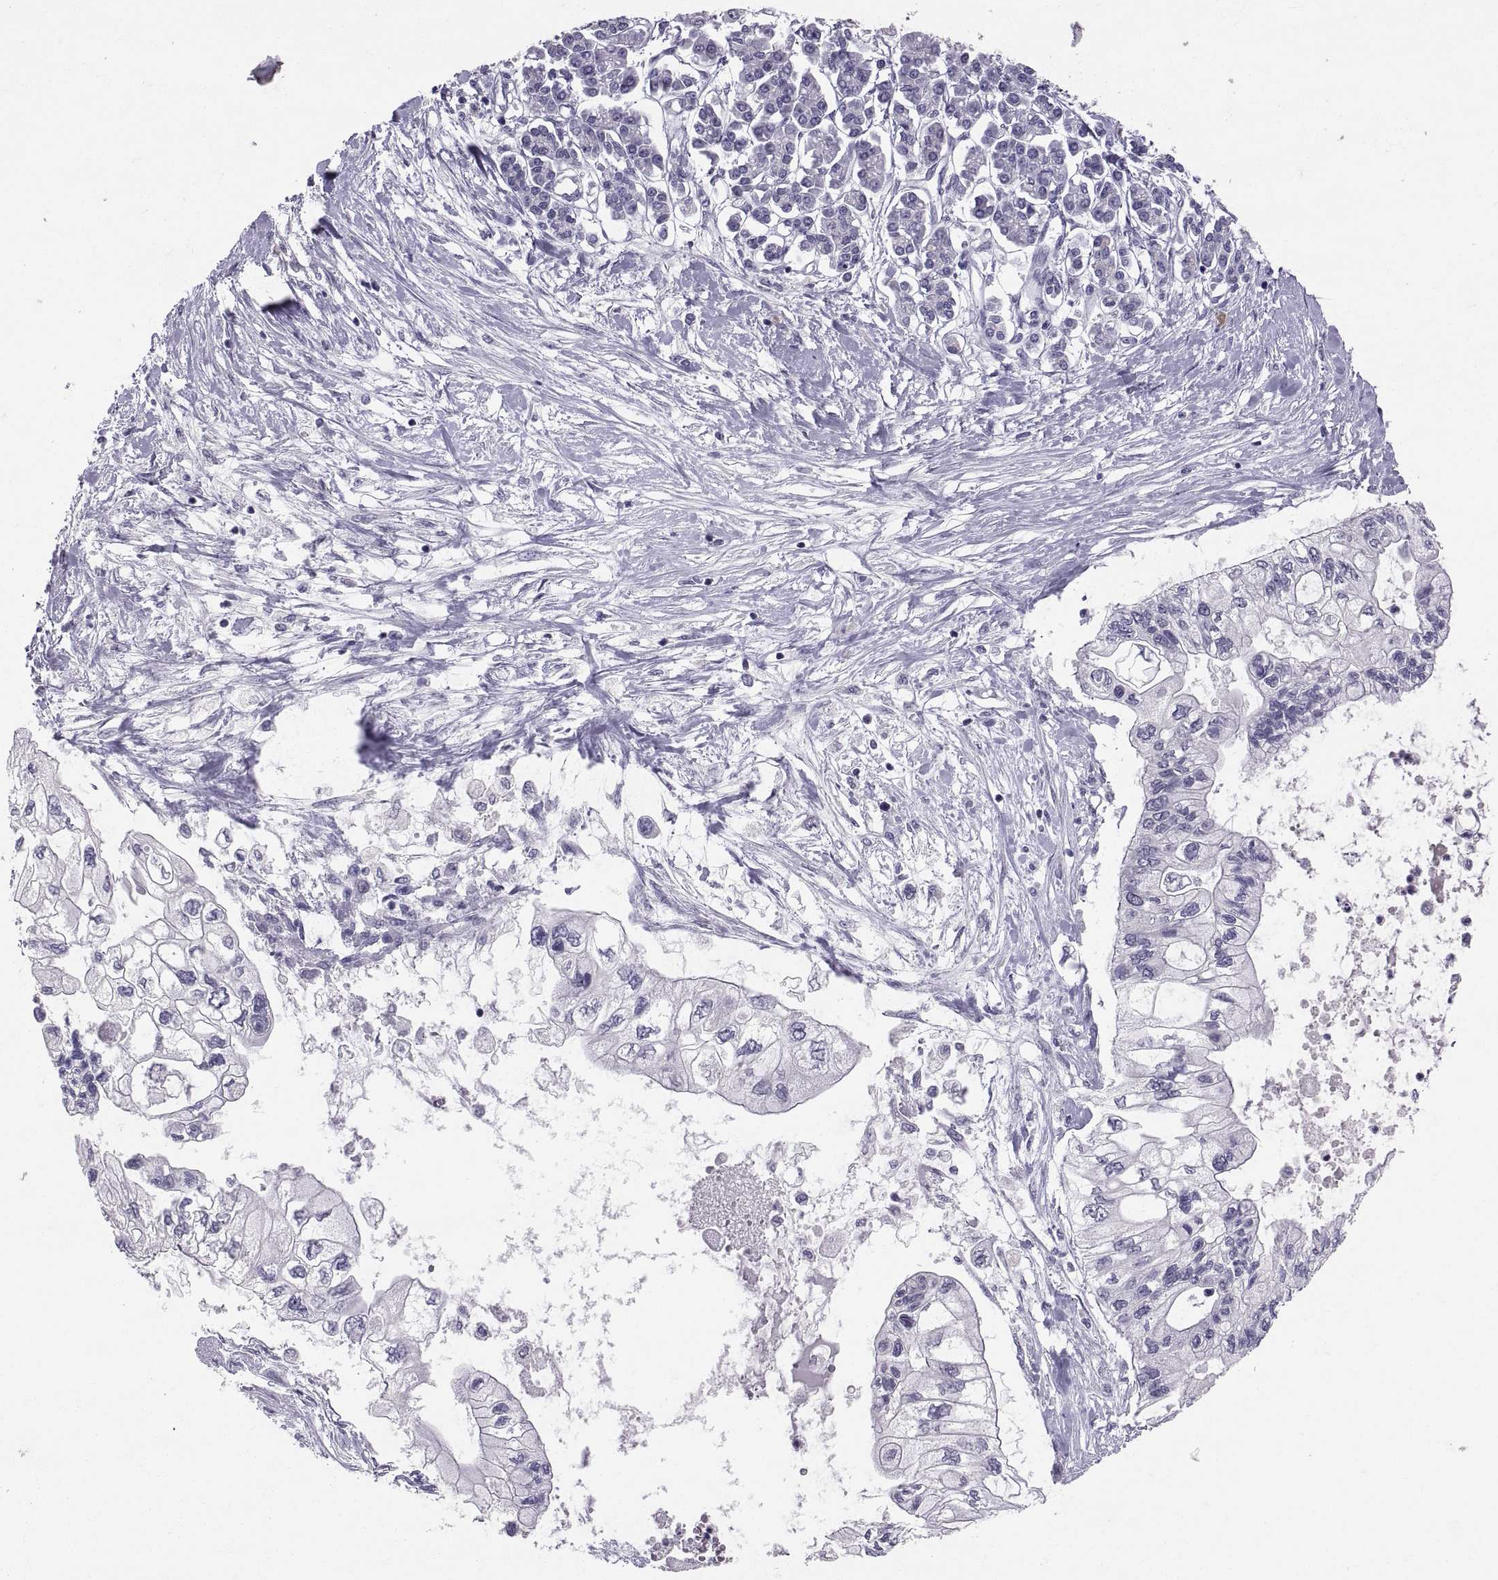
{"staining": {"intensity": "negative", "quantity": "none", "location": "none"}, "tissue": "pancreatic cancer", "cell_type": "Tumor cells", "image_type": "cancer", "snomed": [{"axis": "morphology", "description": "Adenocarcinoma, NOS"}, {"axis": "topography", "description": "Pancreas"}], "caption": "Tumor cells show no significant protein expression in pancreatic cancer (adenocarcinoma).", "gene": "PTN", "patient": {"sex": "female", "age": 77}}